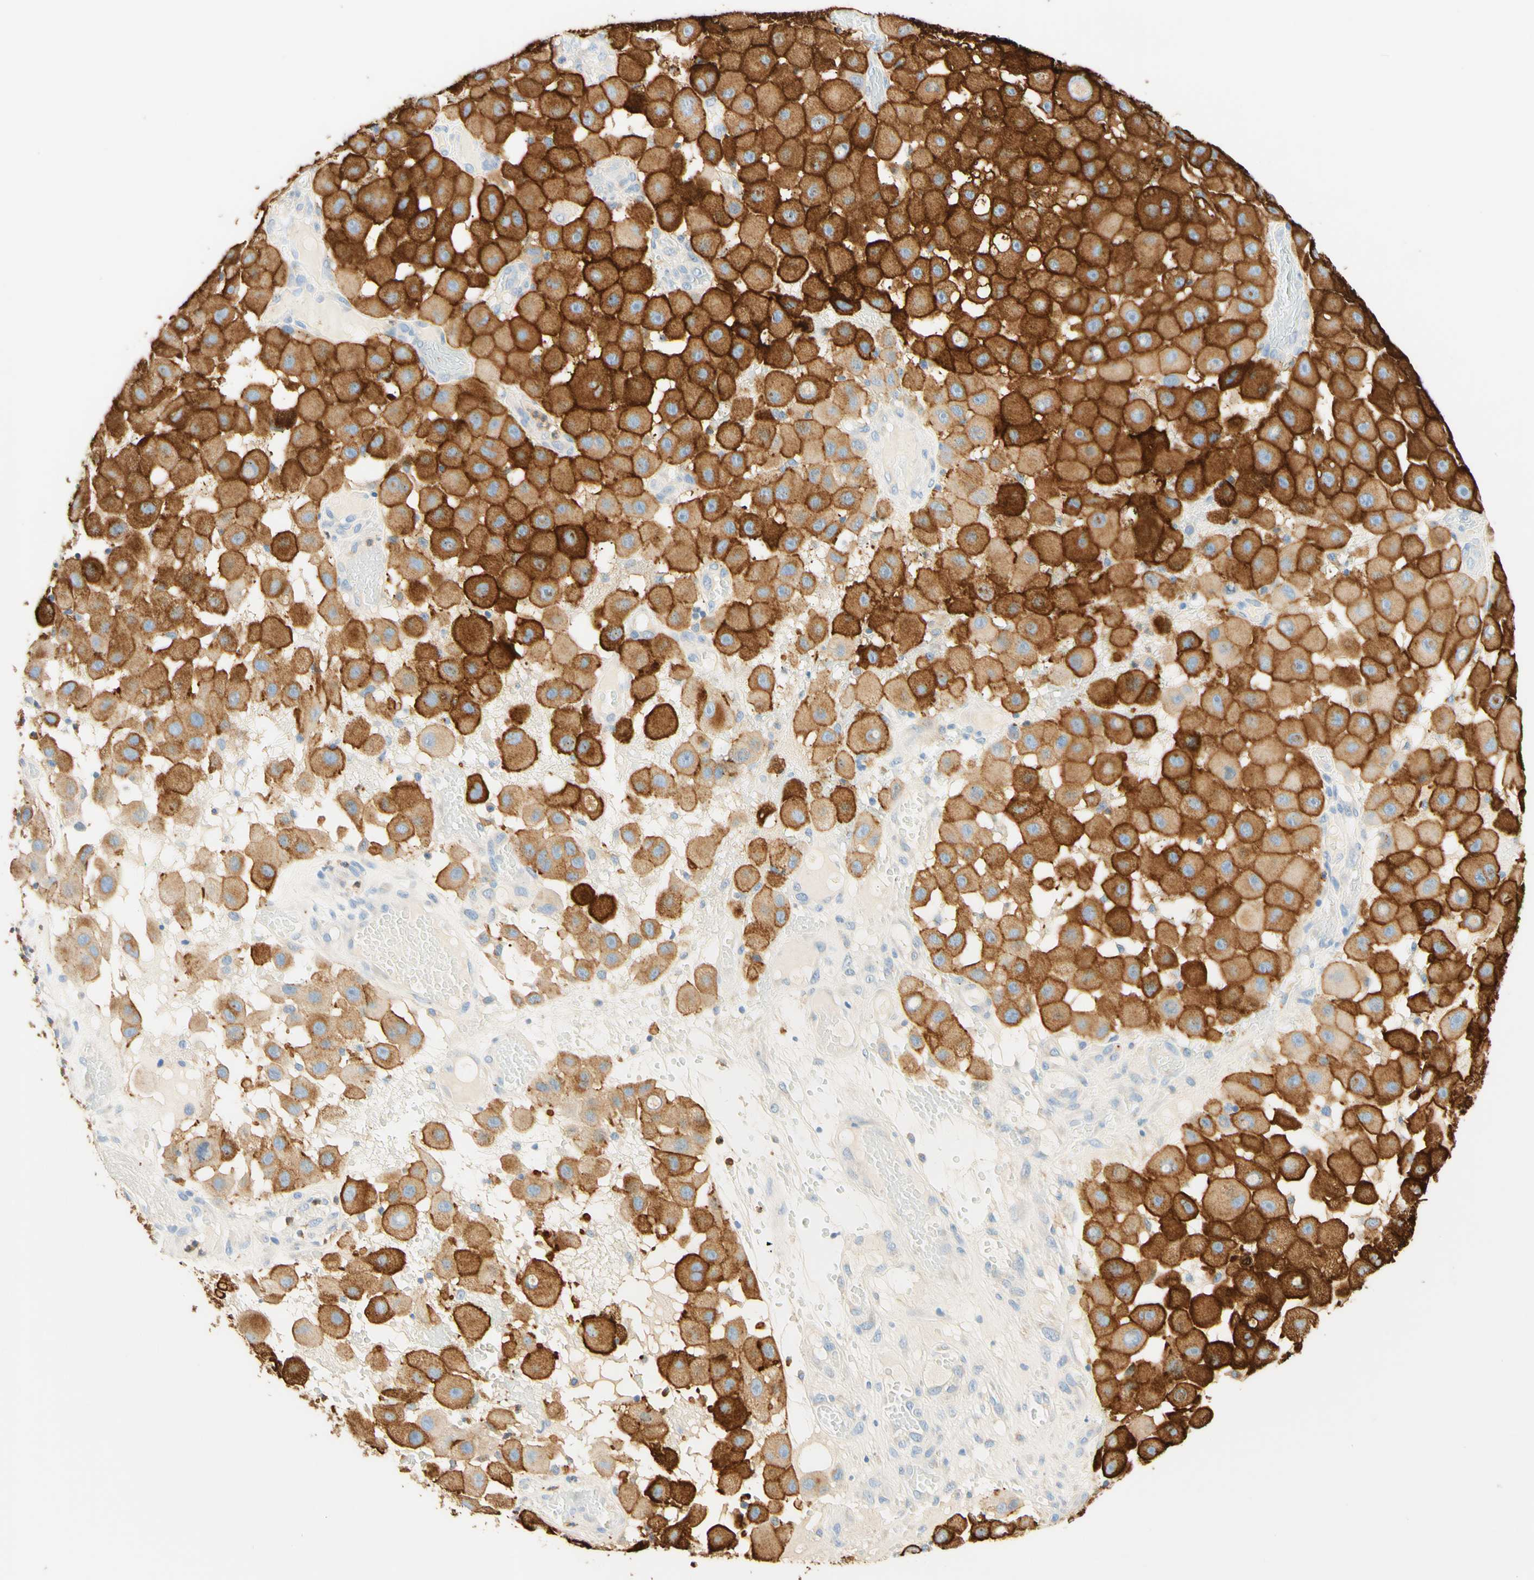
{"staining": {"intensity": "strong", "quantity": ">75%", "location": "cytoplasmic/membranous"}, "tissue": "melanoma", "cell_type": "Tumor cells", "image_type": "cancer", "snomed": [{"axis": "morphology", "description": "Malignant melanoma, NOS"}, {"axis": "topography", "description": "Skin"}], "caption": "Strong cytoplasmic/membranous staining is present in about >75% of tumor cells in melanoma. (Stains: DAB (3,3'-diaminobenzidine) in brown, nuclei in blue, Microscopy: brightfield microscopy at high magnification).", "gene": "CD63", "patient": {"sex": "female", "age": 81}}